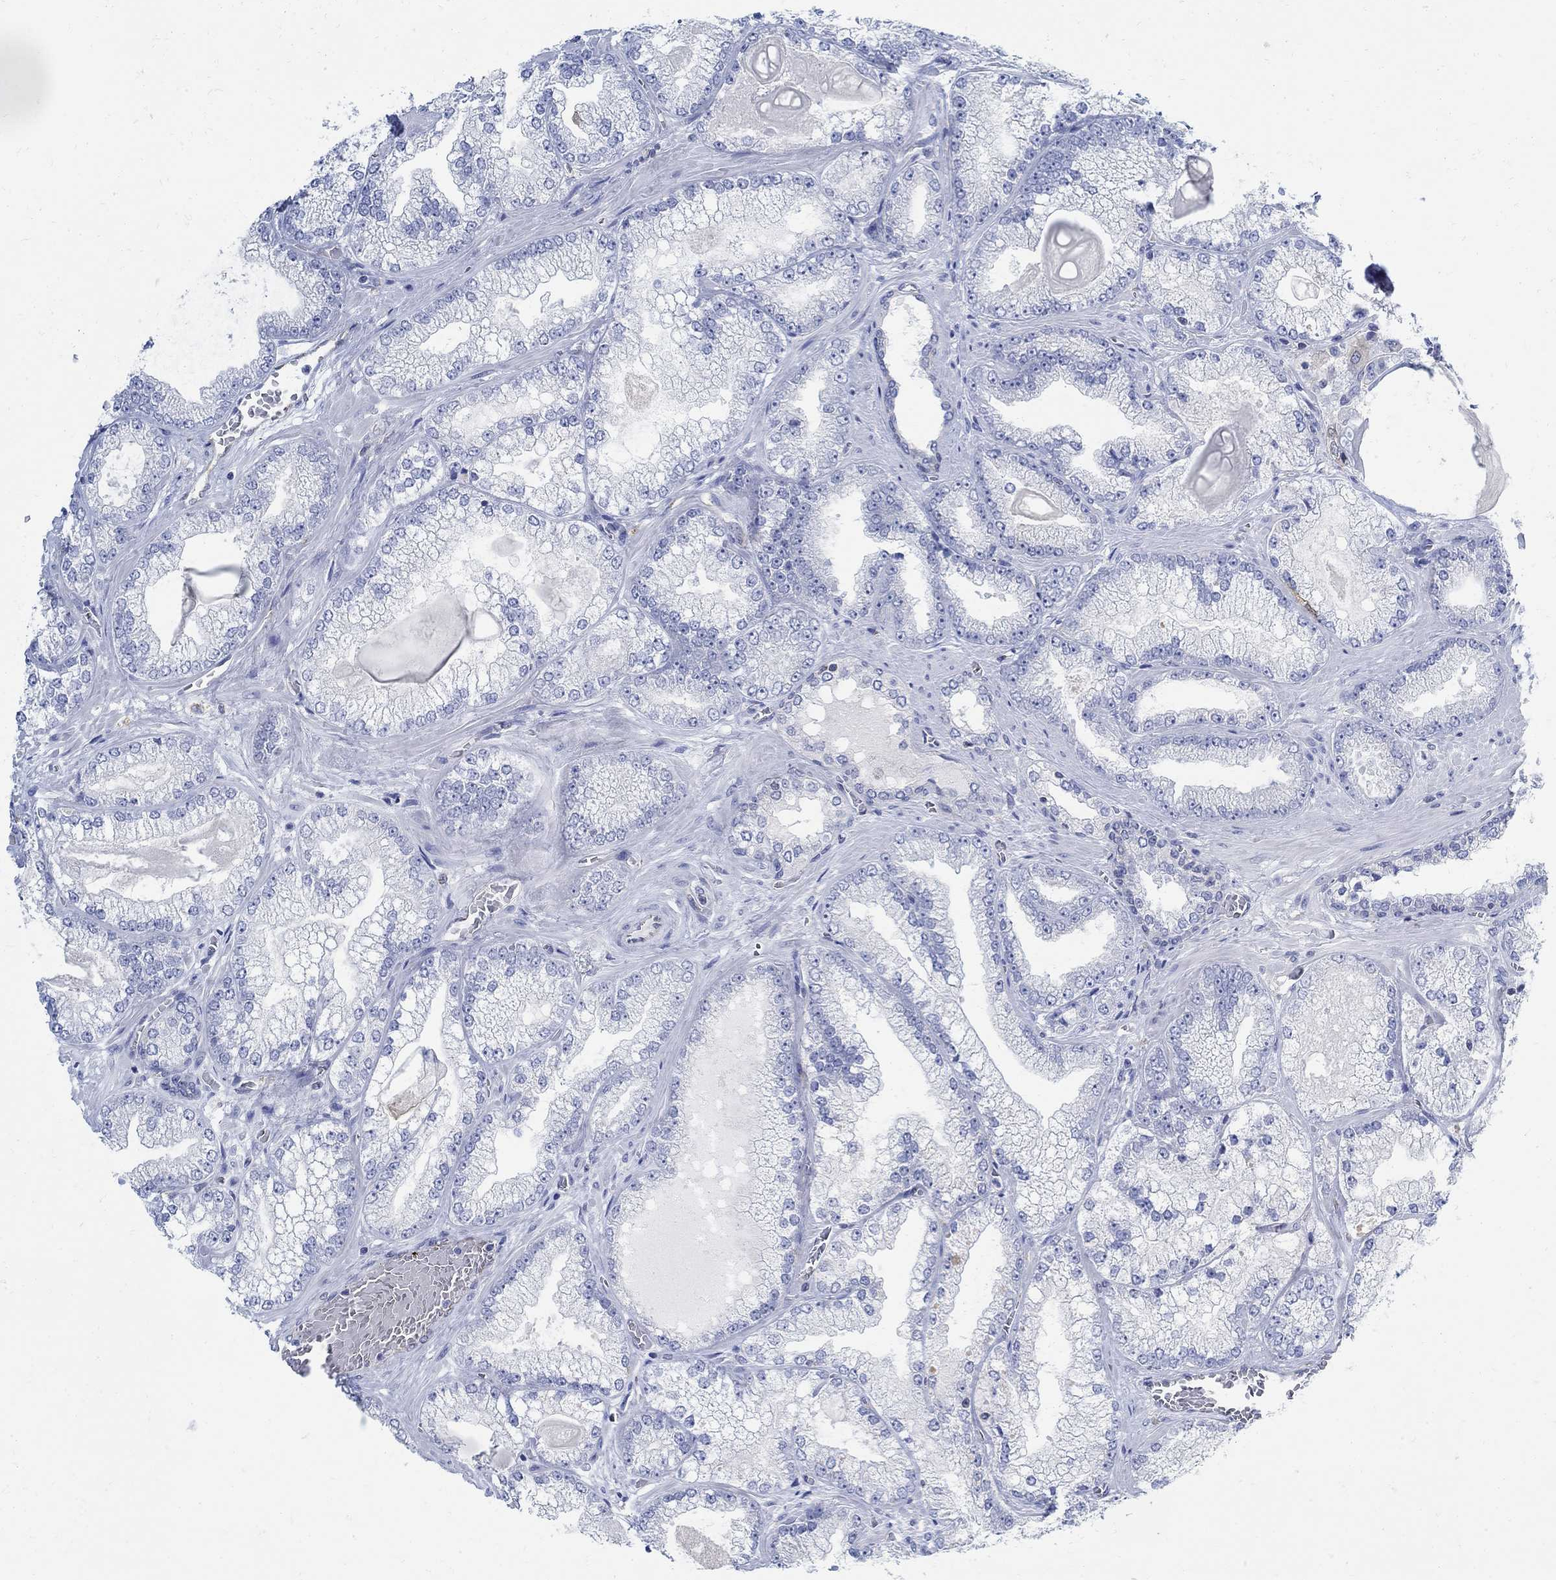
{"staining": {"intensity": "negative", "quantity": "none", "location": "none"}, "tissue": "prostate cancer", "cell_type": "Tumor cells", "image_type": "cancer", "snomed": [{"axis": "morphology", "description": "Adenocarcinoma, Low grade"}, {"axis": "topography", "description": "Prostate"}], "caption": "Tumor cells are negative for brown protein staining in prostate adenocarcinoma (low-grade). The staining was performed using DAB (3,3'-diaminobenzidine) to visualize the protein expression in brown, while the nuclei were stained in blue with hematoxylin (Magnification: 20x).", "gene": "PHF21B", "patient": {"sex": "male", "age": 57}}